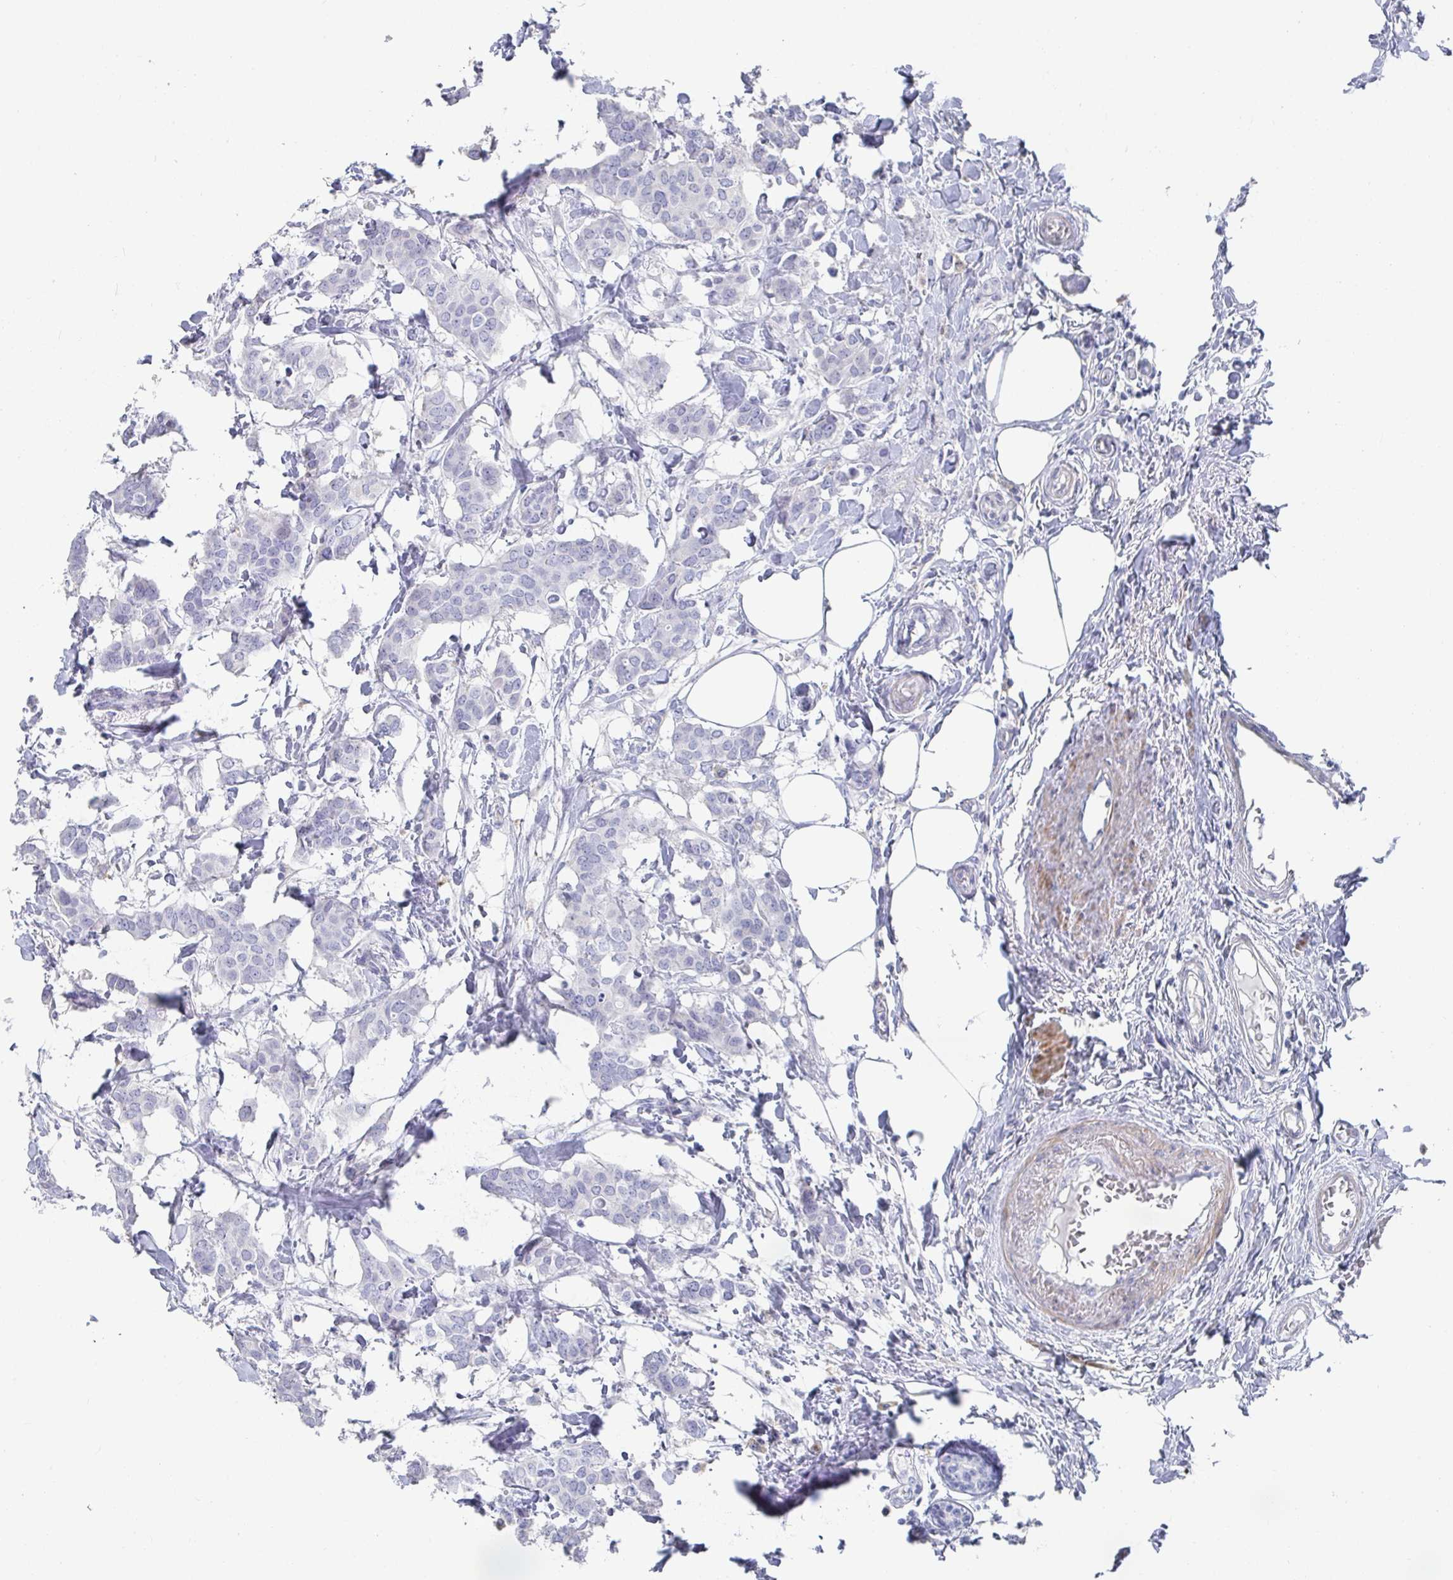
{"staining": {"intensity": "negative", "quantity": "none", "location": "none"}, "tissue": "breast cancer", "cell_type": "Tumor cells", "image_type": "cancer", "snomed": [{"axis": "morphology", "description": "Duct carcinoma"}, {"axis": "topography", "description": "Breast"}], "caption": "A high-resolution photomicrograph shows immunohistochemistry staining of intraductal carcinoma (breast), which demonstrates no significant positivity in tumor cells.", "gene": "ZFP82", "patient": {"sex": "female", "age": 62}}